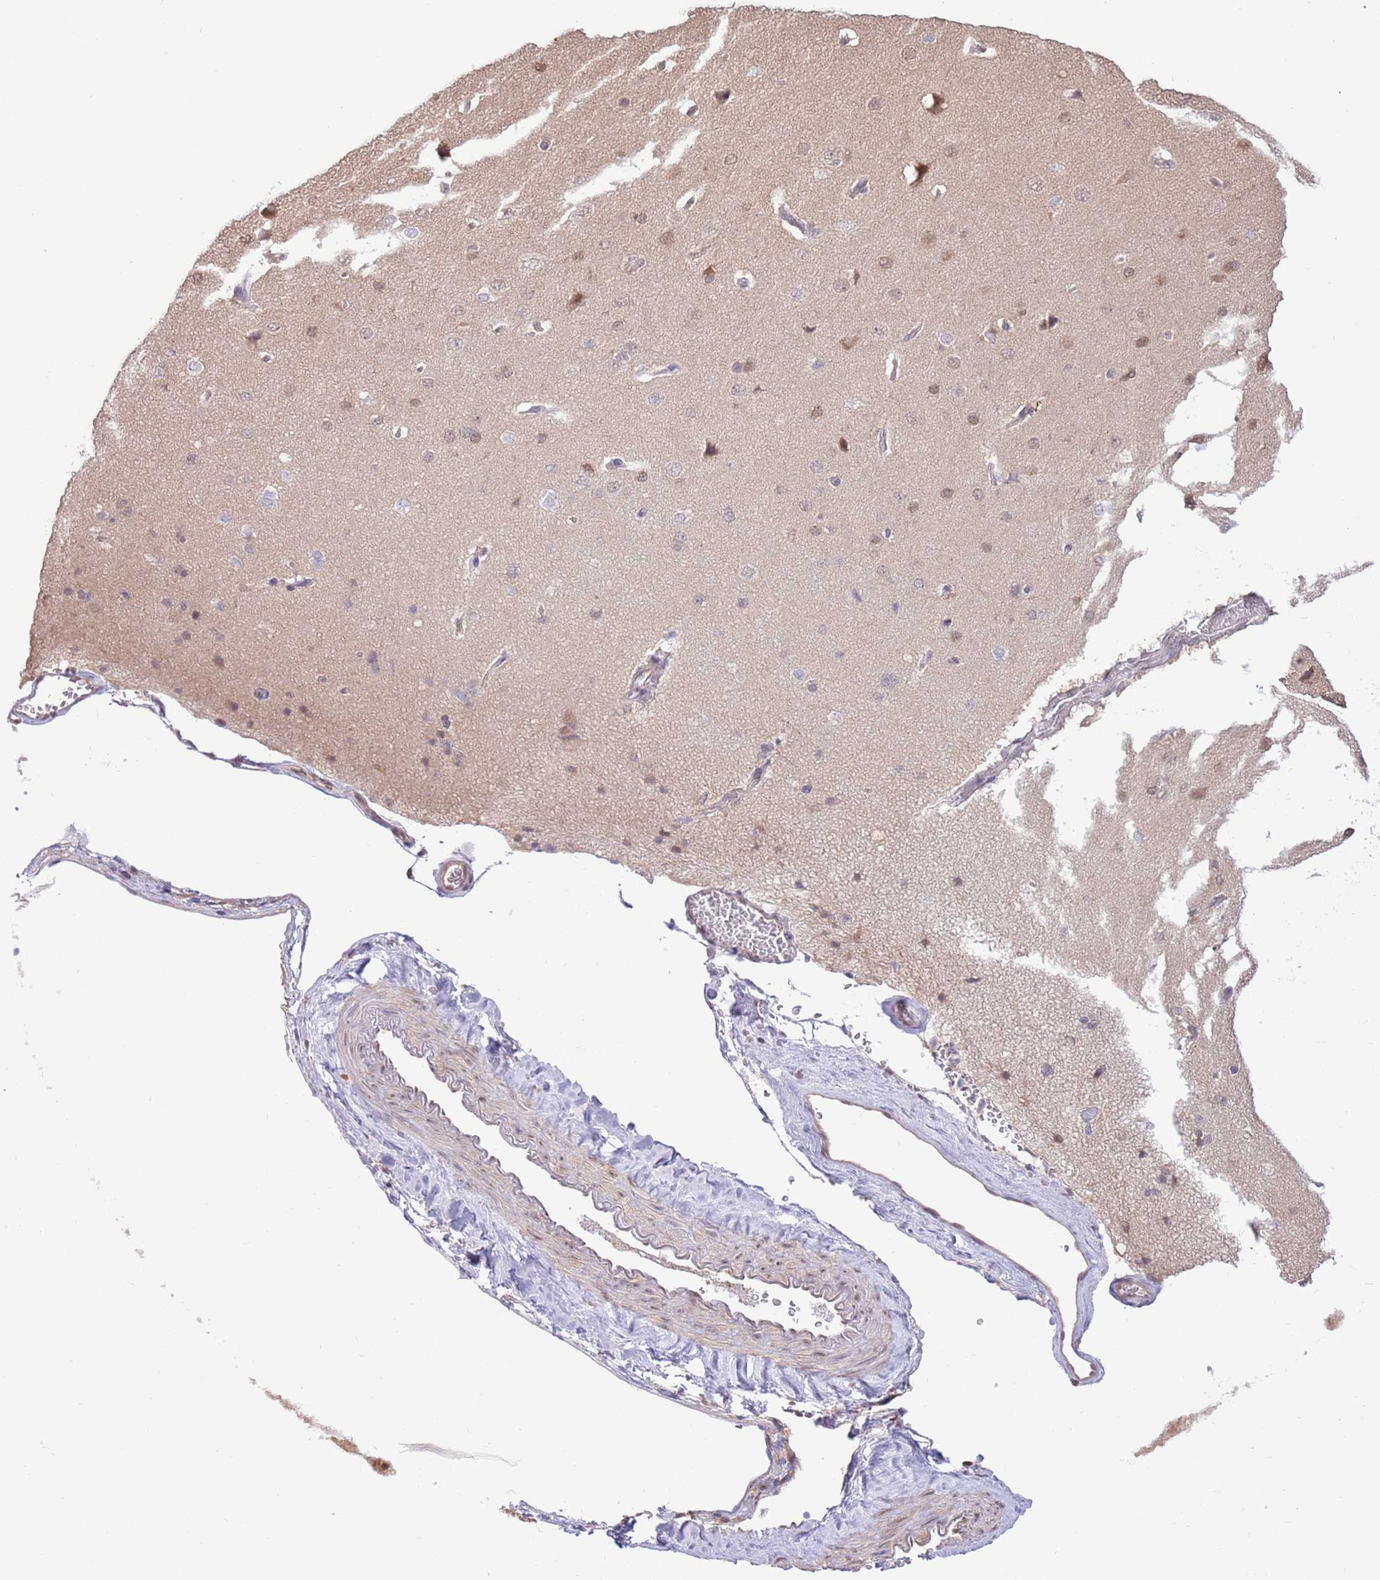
{"staining": {"intensity": "negative", "quantity": "none", "location": "none"}, "tissue": "cerebral cortex", "cell_type": "Endothelial cells", "image_type": "normal", "snomed": [{"axis": "morphology", "description": "Normal tissue, NOS"}, {"axis": "topography", "description": "Cerebral cortex"}], "caption": "Immunohistochemistry micrograph of benign cerebral cortex: cerebral cortex stained with DAB exhibits no significant protein positivity in endothelial cells.", "gene": "NSFL1C", "patient": {"sex": "male", "age": 62}}